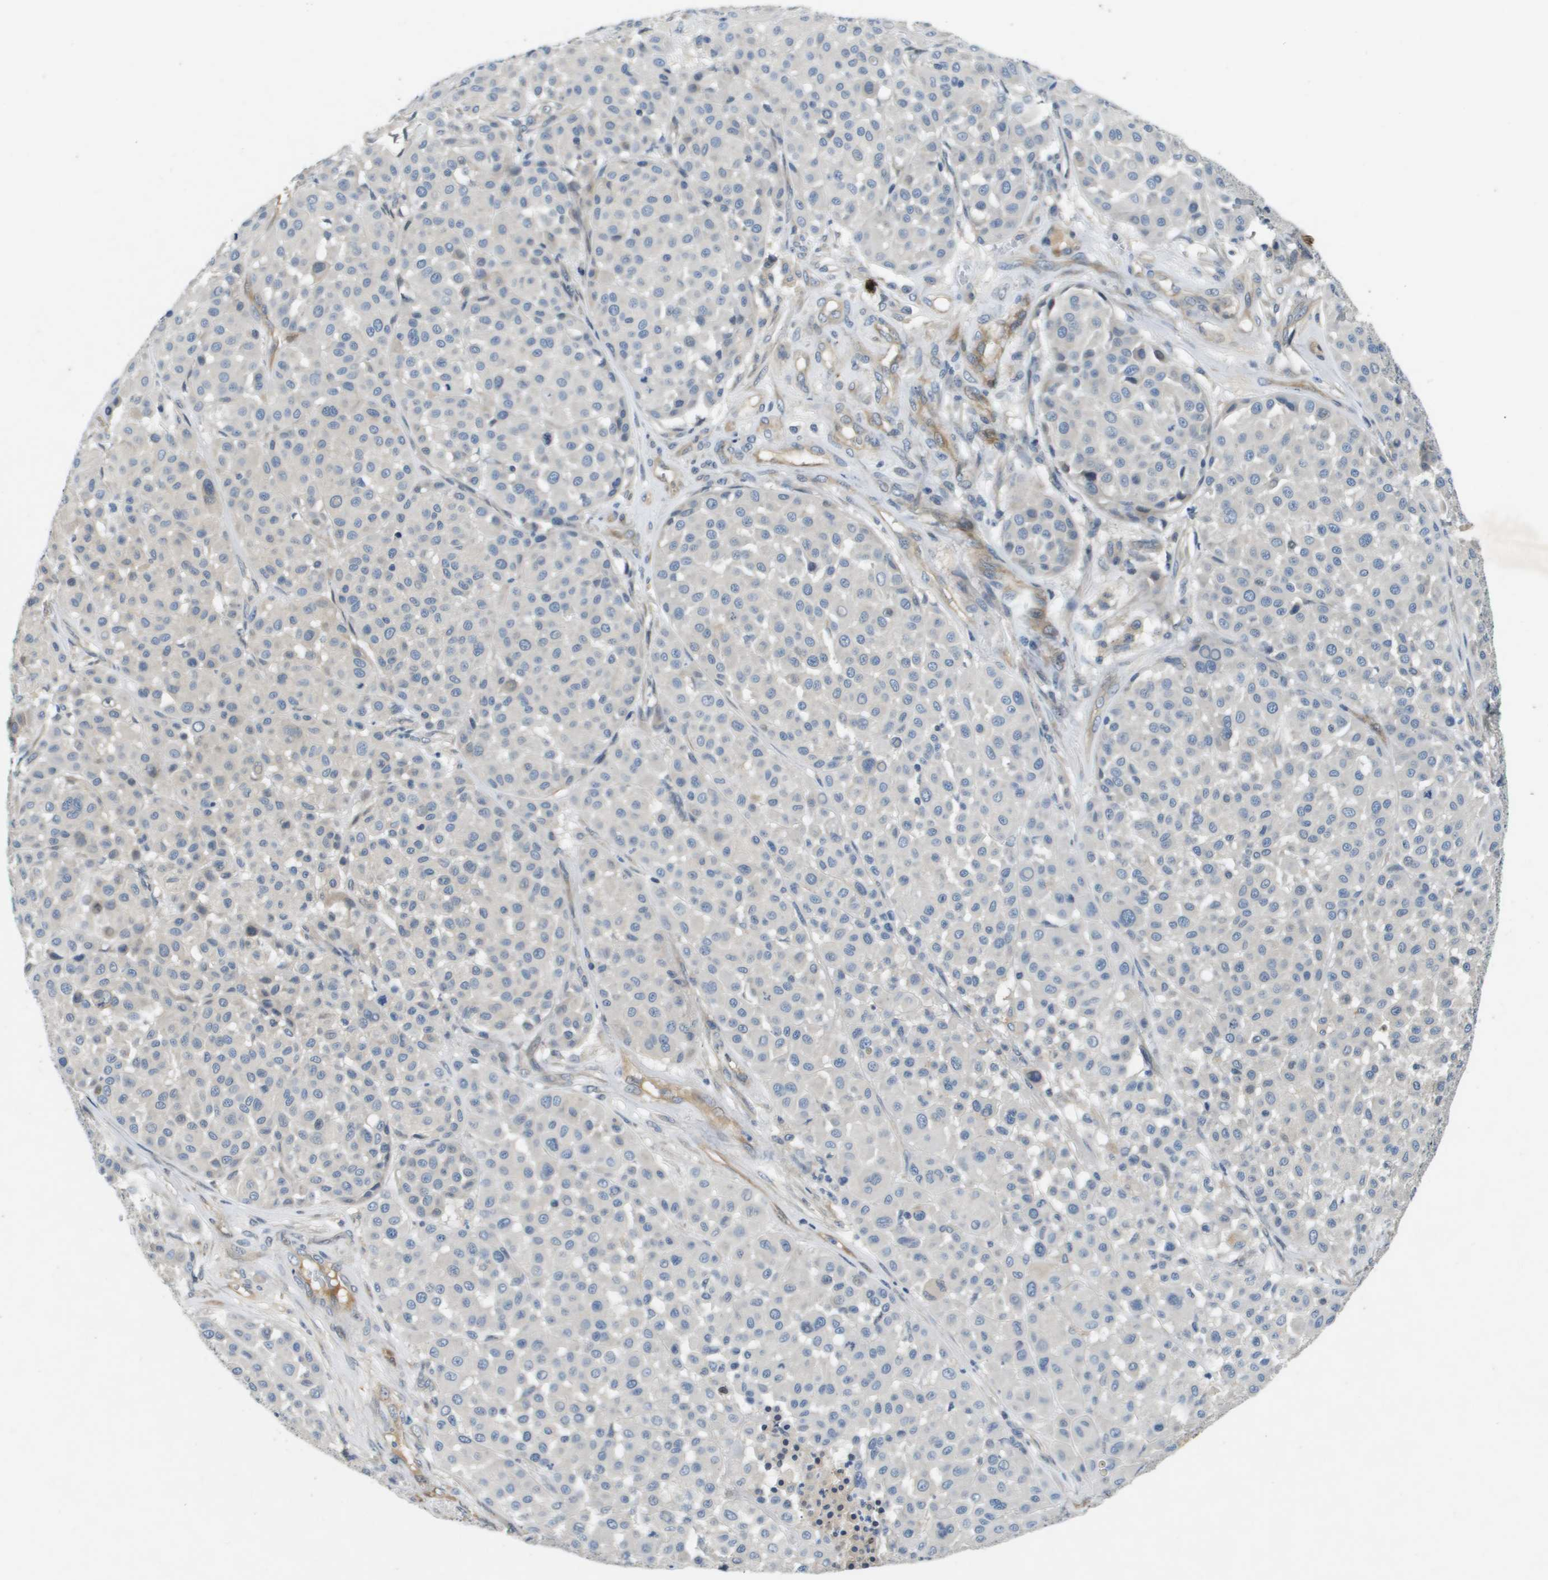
{"staining": {"intensity": "negative", "quantity": "none", "location": "none"}, "tissue": "melanoma", "cell_type": "Tumor cells", "image_type": "cancer", "snomed": [{"axis": "morphology", "description": "Malignant melanoma, Metastatic site"}, {"axis": "topography", "description": "Soft tissue"}], "caption": "Tumor cells are negative for brown protein staining in melanoma. (DAB IHC, high magnification).", "gene": "PGAP3", "patient": {"sex": "male", "age": 41}}